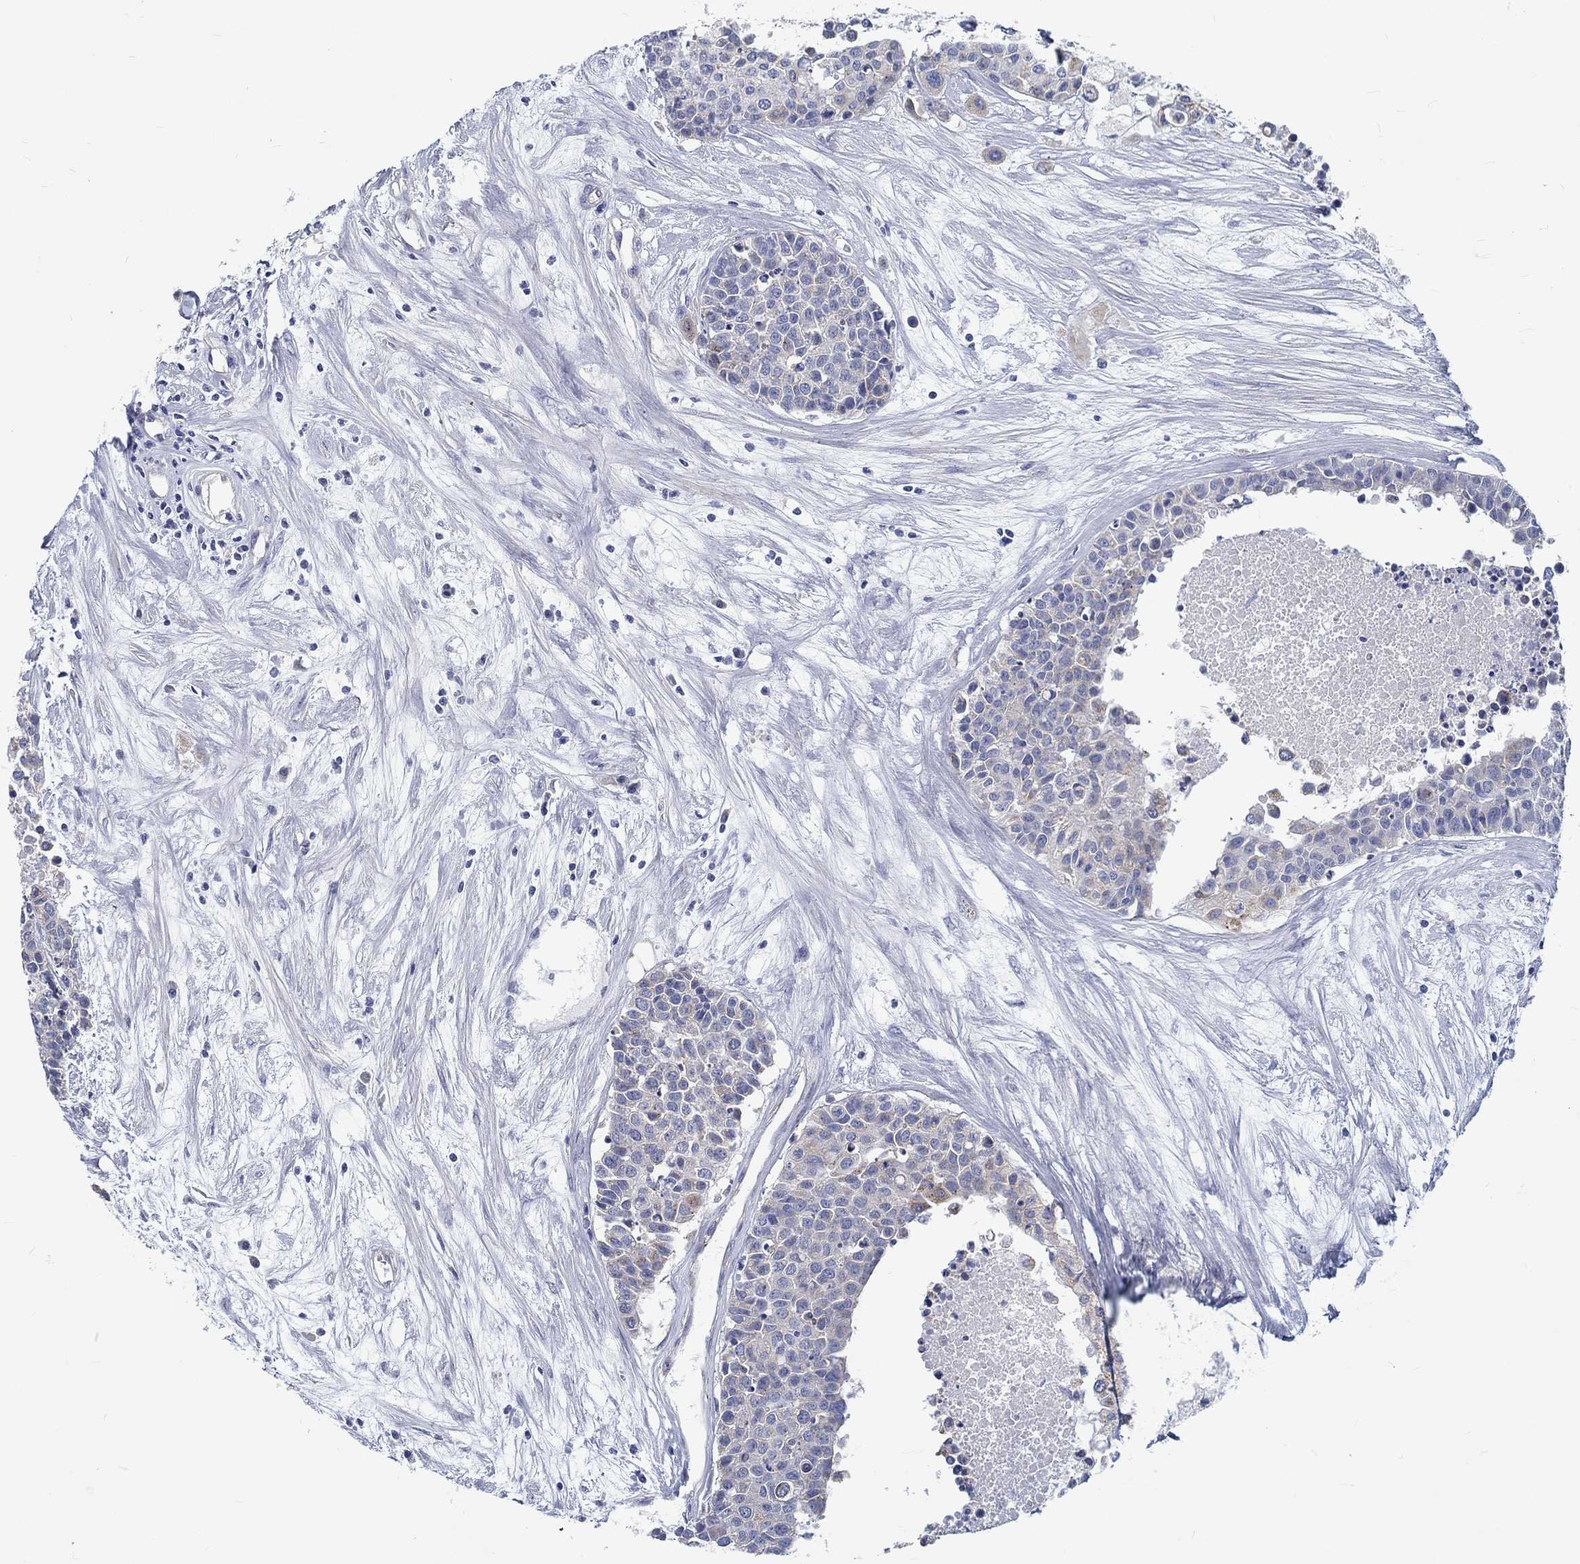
{"staining": {"intensity": "moderate", "quantity": "25%-75%", "location": "cytoplasmic/membranous"}, "tissue": "carcinoid", "cell_type": "Tumor cells", "image_type": "cancer", "snomed": [{"axis": "morphology", "description": "Carcinoid, malignant, NOS"}, {"axis": "topography", "description": "Colon"}], "caption": "Malignant carcinoid tissue demonstrates moderate cytoplasmic/membranous positivity in about 25%-75% of tumor cells Using DAB (brown) and hematoxylin (blue) stains, captured at high magnification using brightfield microscopy.", "gene": "MYBPC1", "patient": {"sex": "male", "age": 81}}